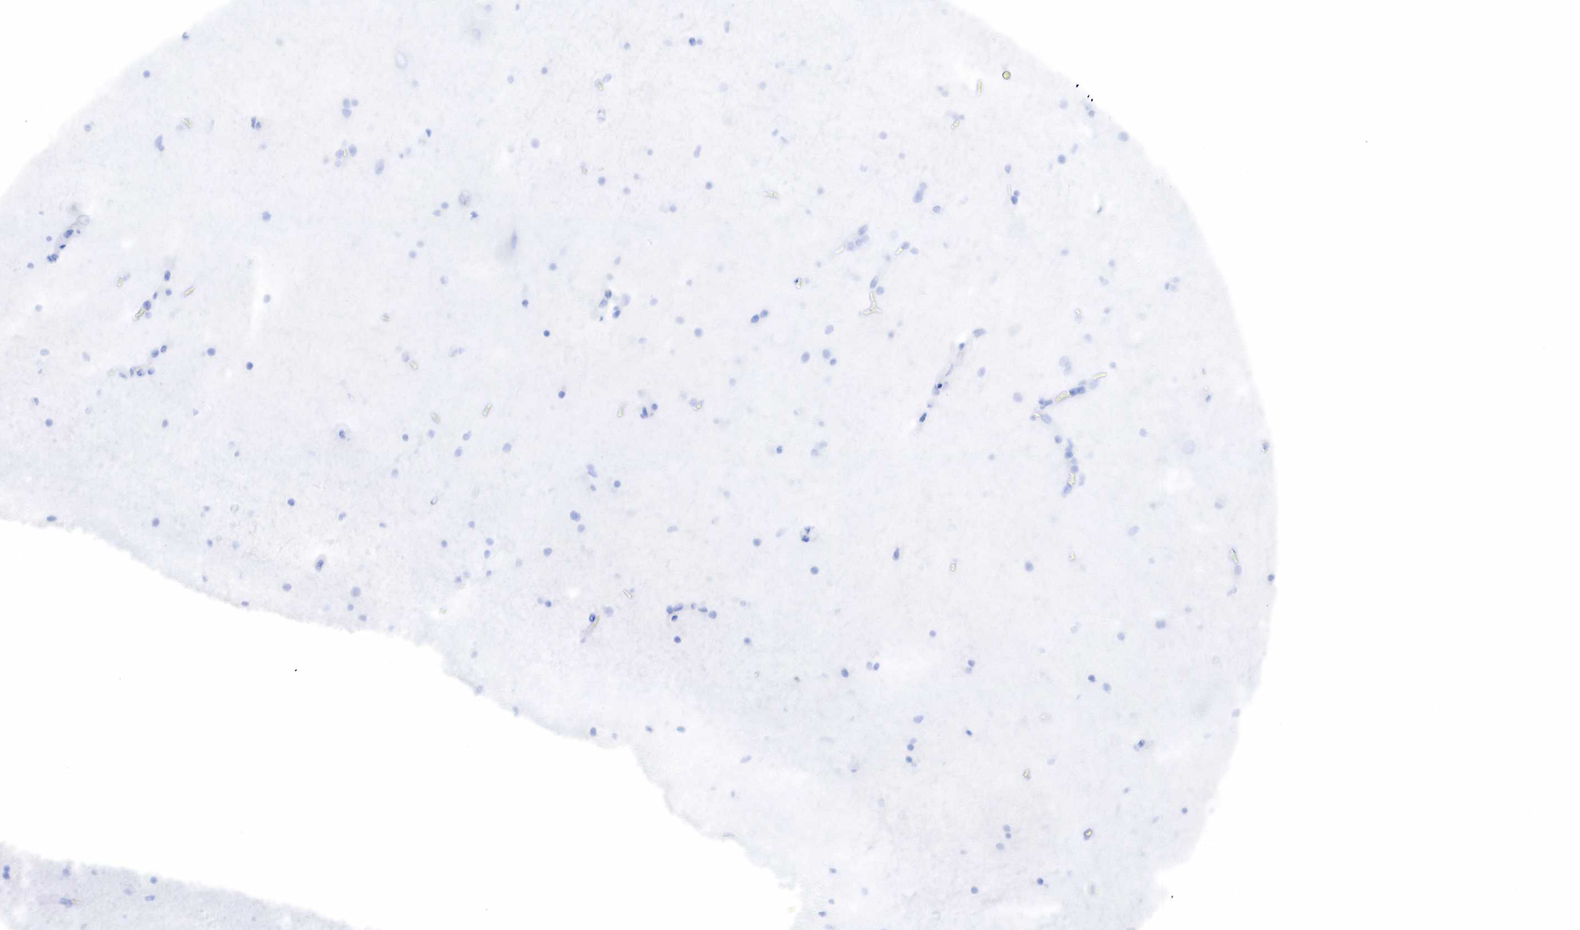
{"staining": {"intensity": "negative", "quantity": "none", "location": "none"}, "tissue": "hippocampus", "cell_type": "Glial cells", "image_type": "normal", "snomed": [{"axis": "morphology", "description": "Normal tissue, NOS"}, {"axis": "topography", "description": "Hippocampus"}], "caption": "Immunohistochemical staining of normal hippocampus shows no significant staining in glial cells.", "gene": "KRT19", "patient": {"sex": "male", "age": 45}}